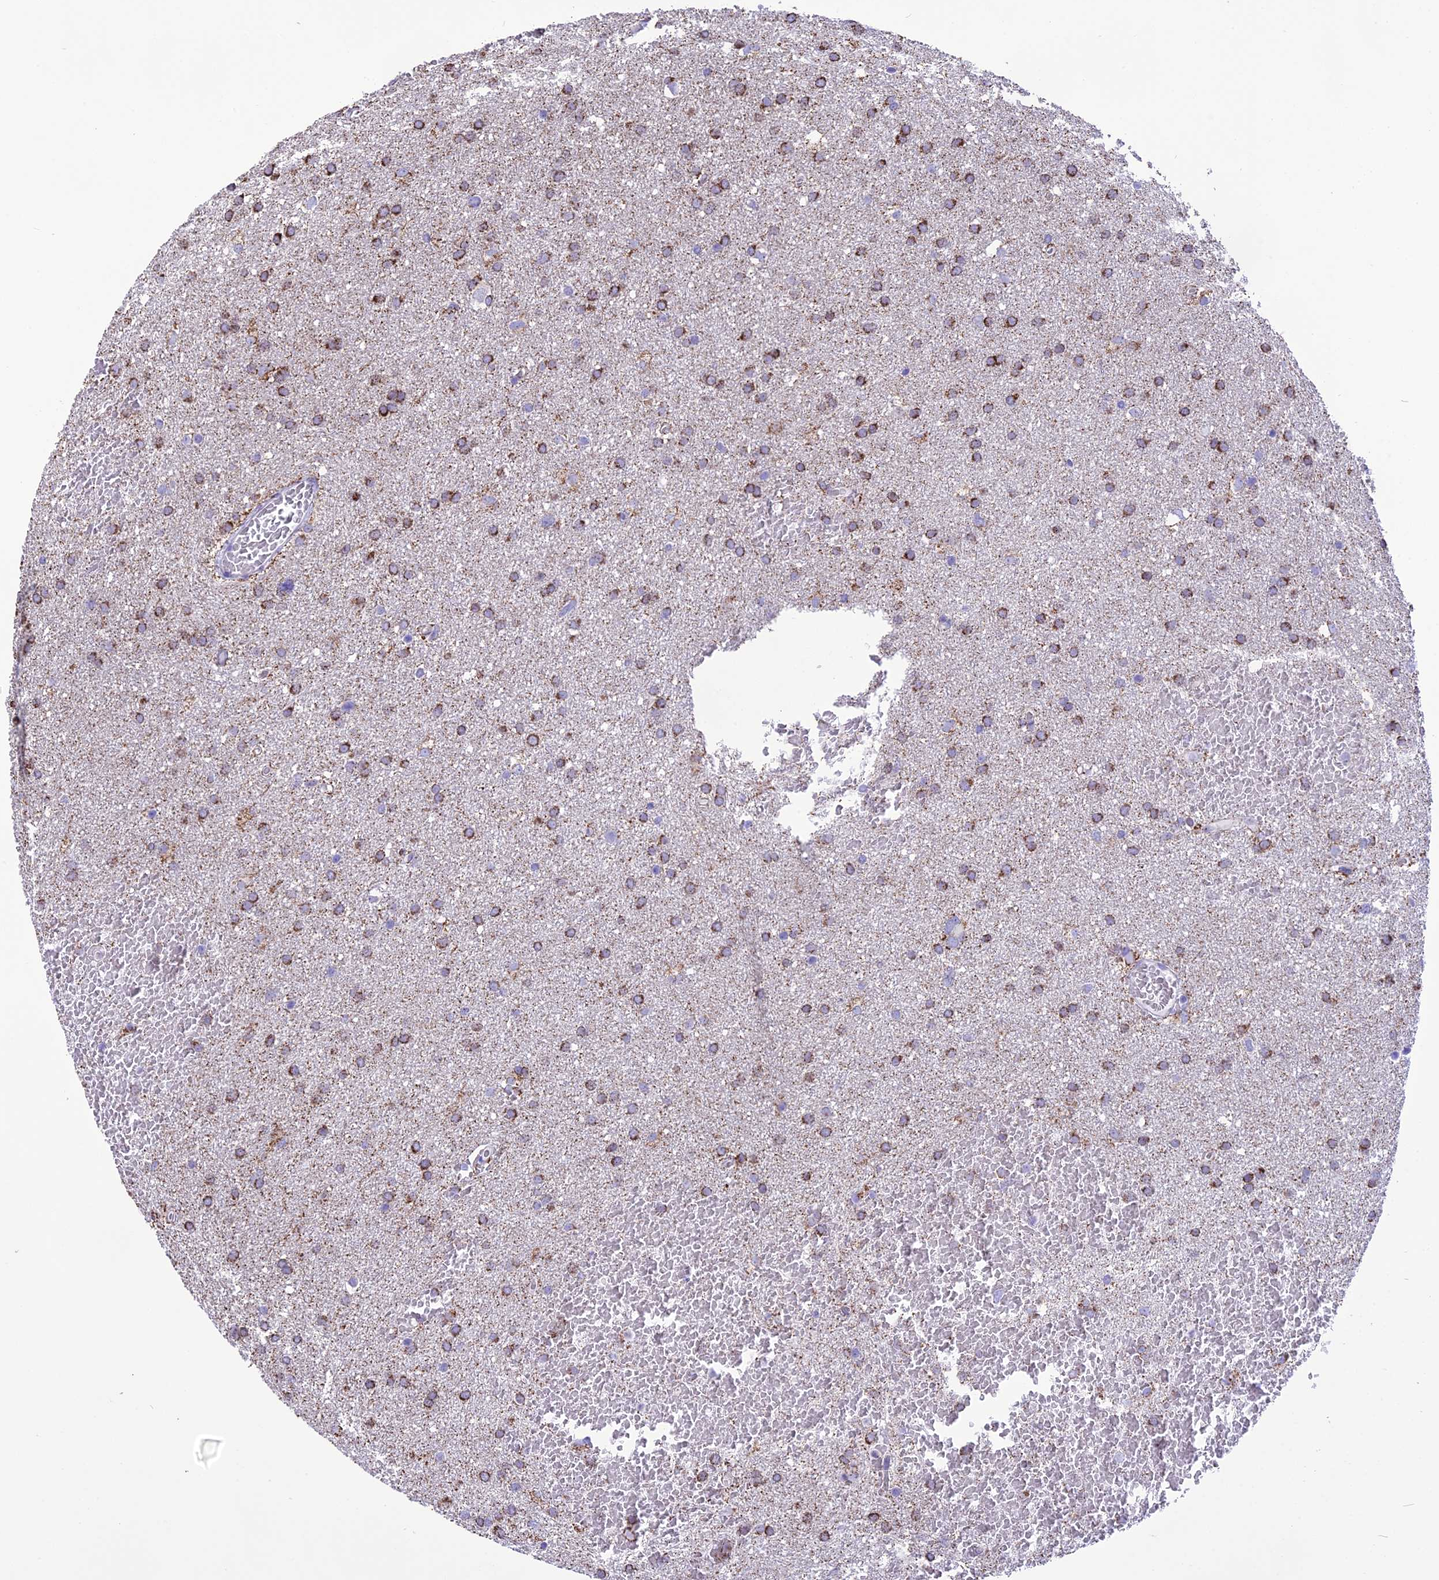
{"staining": {"intensity": "strong", "quantity": ">75%", "location": "cytoplasmic/membranous"}, "tissue": "glioma", "cell_type": "Tumor cells", "image_type": "cancer", "snomed": [{"axis": "morphology", "description": "Glioma, malignant, High grade"}, {"axis": "topography", "description": "Cerebral cortex"}], "caption": "IHC photomicrograph of neoplastic tissue: glioma stained using immunohistochemistry (IHC) shows high levels of strong protein expression localized specifically in the cytoplasmic/membranous of tumor cells, appearing as a cytoplasmic/membranous brown color.", "gene": "DOC2B", "patient": {"sex": "female", "age": 36}}